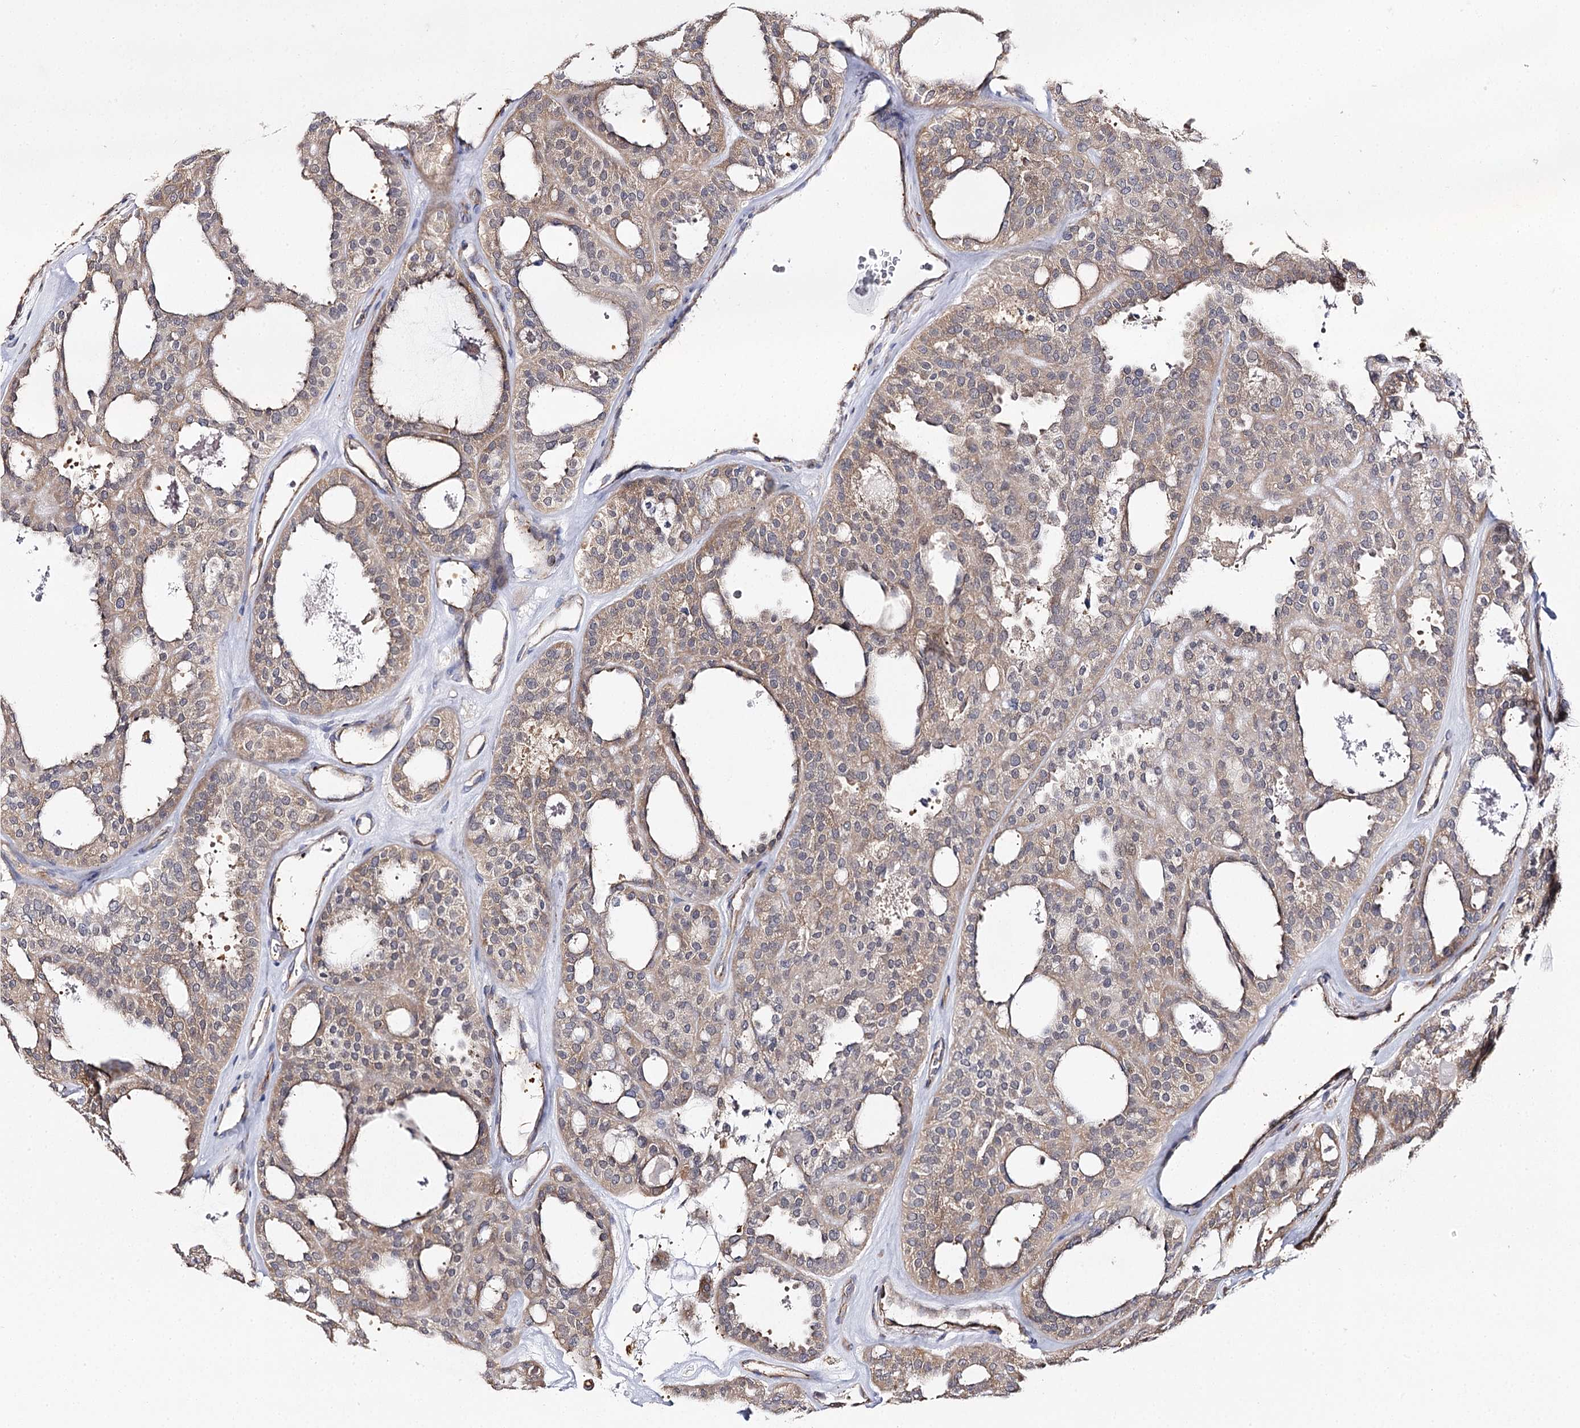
{"staining": {"intensity": "weak", "quantity": "25%-75%", "location": "cytoplasmic/membranous"}, "tissue": "thyroid cancer", "cell_type": "Tumor cells", "image_type": "cancer", "snomed": [{"axis": "morphology", "description": "Follicular adenoma carcinoma, NOS"}, {"axis": "topography", "description": "Thyroid gland"}], "caption": "The histopathology image demonstrates a brown stain indicating the presence of a protein in the cytoplasmic/membranous of tumor cells in thyroid follicular adenoma carcinoma.", "gene": "SEC24B", "patient": {"sex": "male", "age": 75}}